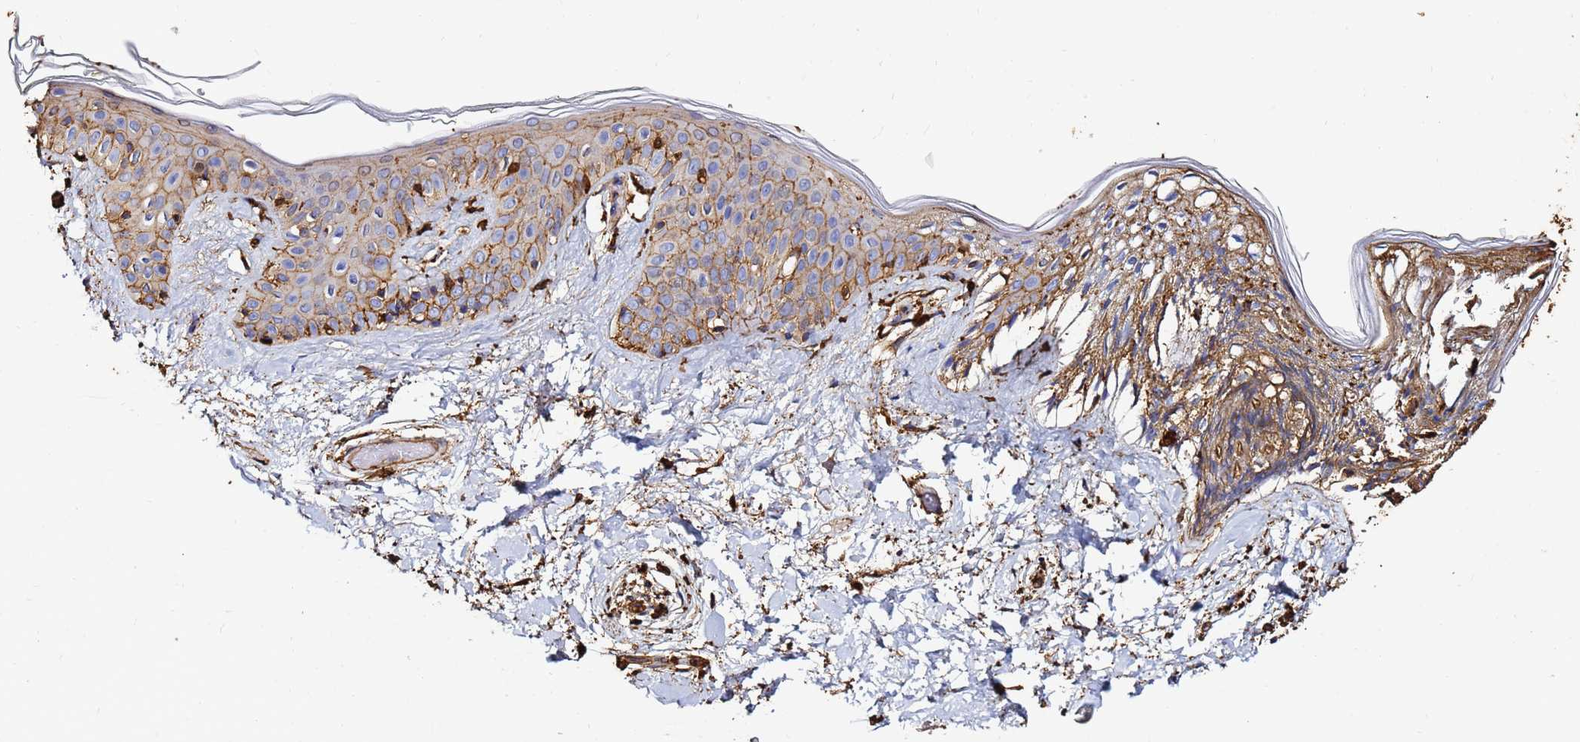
{"staining": {"intensity": "moderate", "quantity": ">75%", "location": "cytoplasmic/membranous"}, "tissue": "skin", "cell_type": "Fibroblasts", "image_type": "normal", "snomed": [{"axis": "morphology", "description": "Normal tissue, NOS"}, {"axis": "topography", "description": "Skin"}], "caption": "Immunohistochemistry (IHC) of unremarkable human skin displays medium levels of moderate cytoplasmic/membranous expression in approximately >75% of fibroblasts. (DAB (3,3'-diaminobenzidine) IHC with brightfield microscopy, high magnification).", "gene": "ACTA1", "patient": {"sex": "female", "age": 34}}